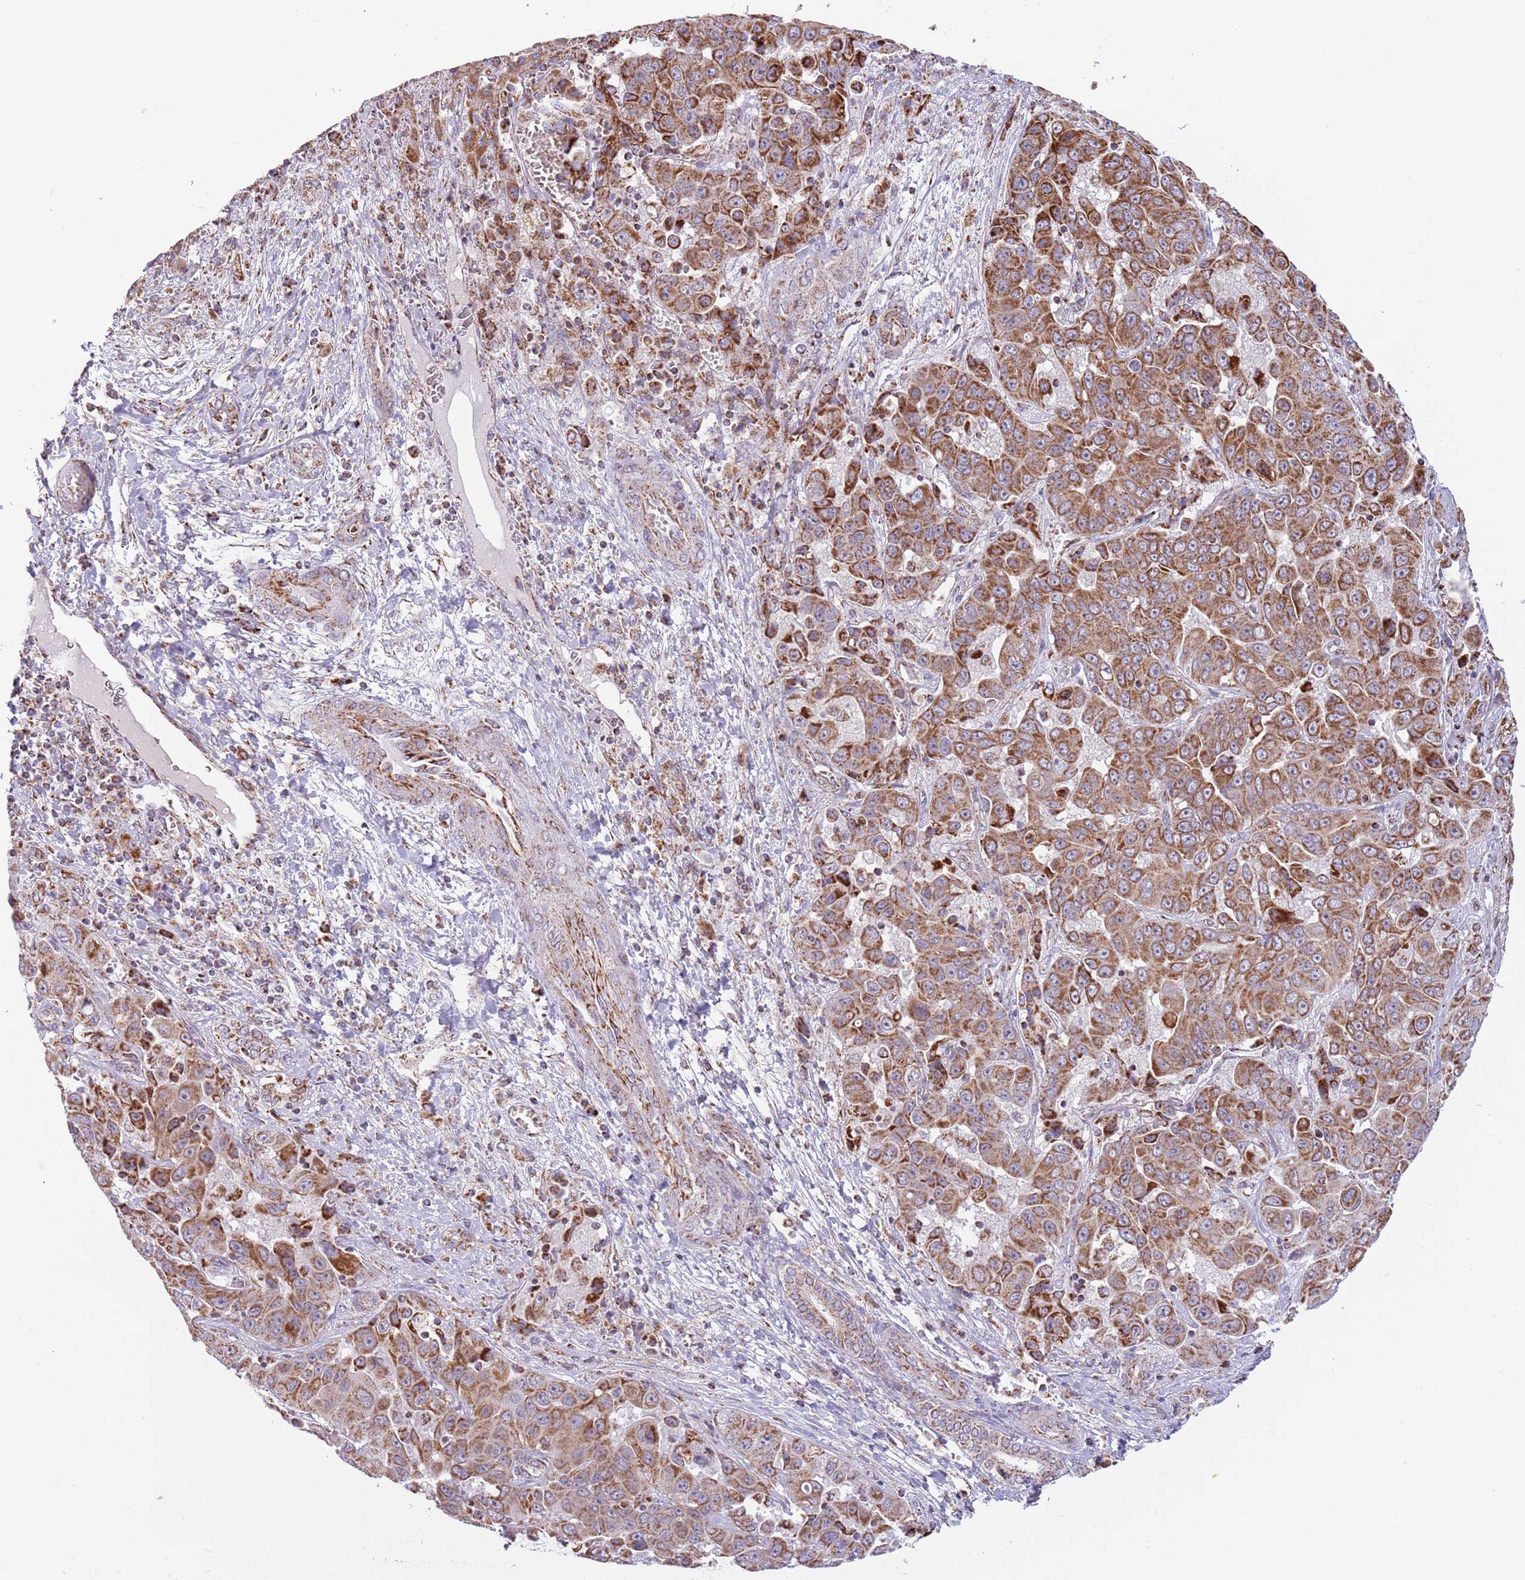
{"staining": {"intensity": "strong", "quantity": ">75%", "location": "cytoplasmic/membranous"}, "tissue": "liver cancer", "cell_type": "Tumor cells", "image_type": "cancer", "snomed": [{"axis": "morphology", "description": "Cholangiocarcinoma"}, {"axis": "topography", "description": "Liver"}], "caption": "Approximately >75% of tumor cells in human liver cancer demonstrate strong cytoplasmic/membranous protein expression as visualized by brown immunohistochemical staining.", "gene": "LHX6", "patient": {"sex": "female", "age": 52}}